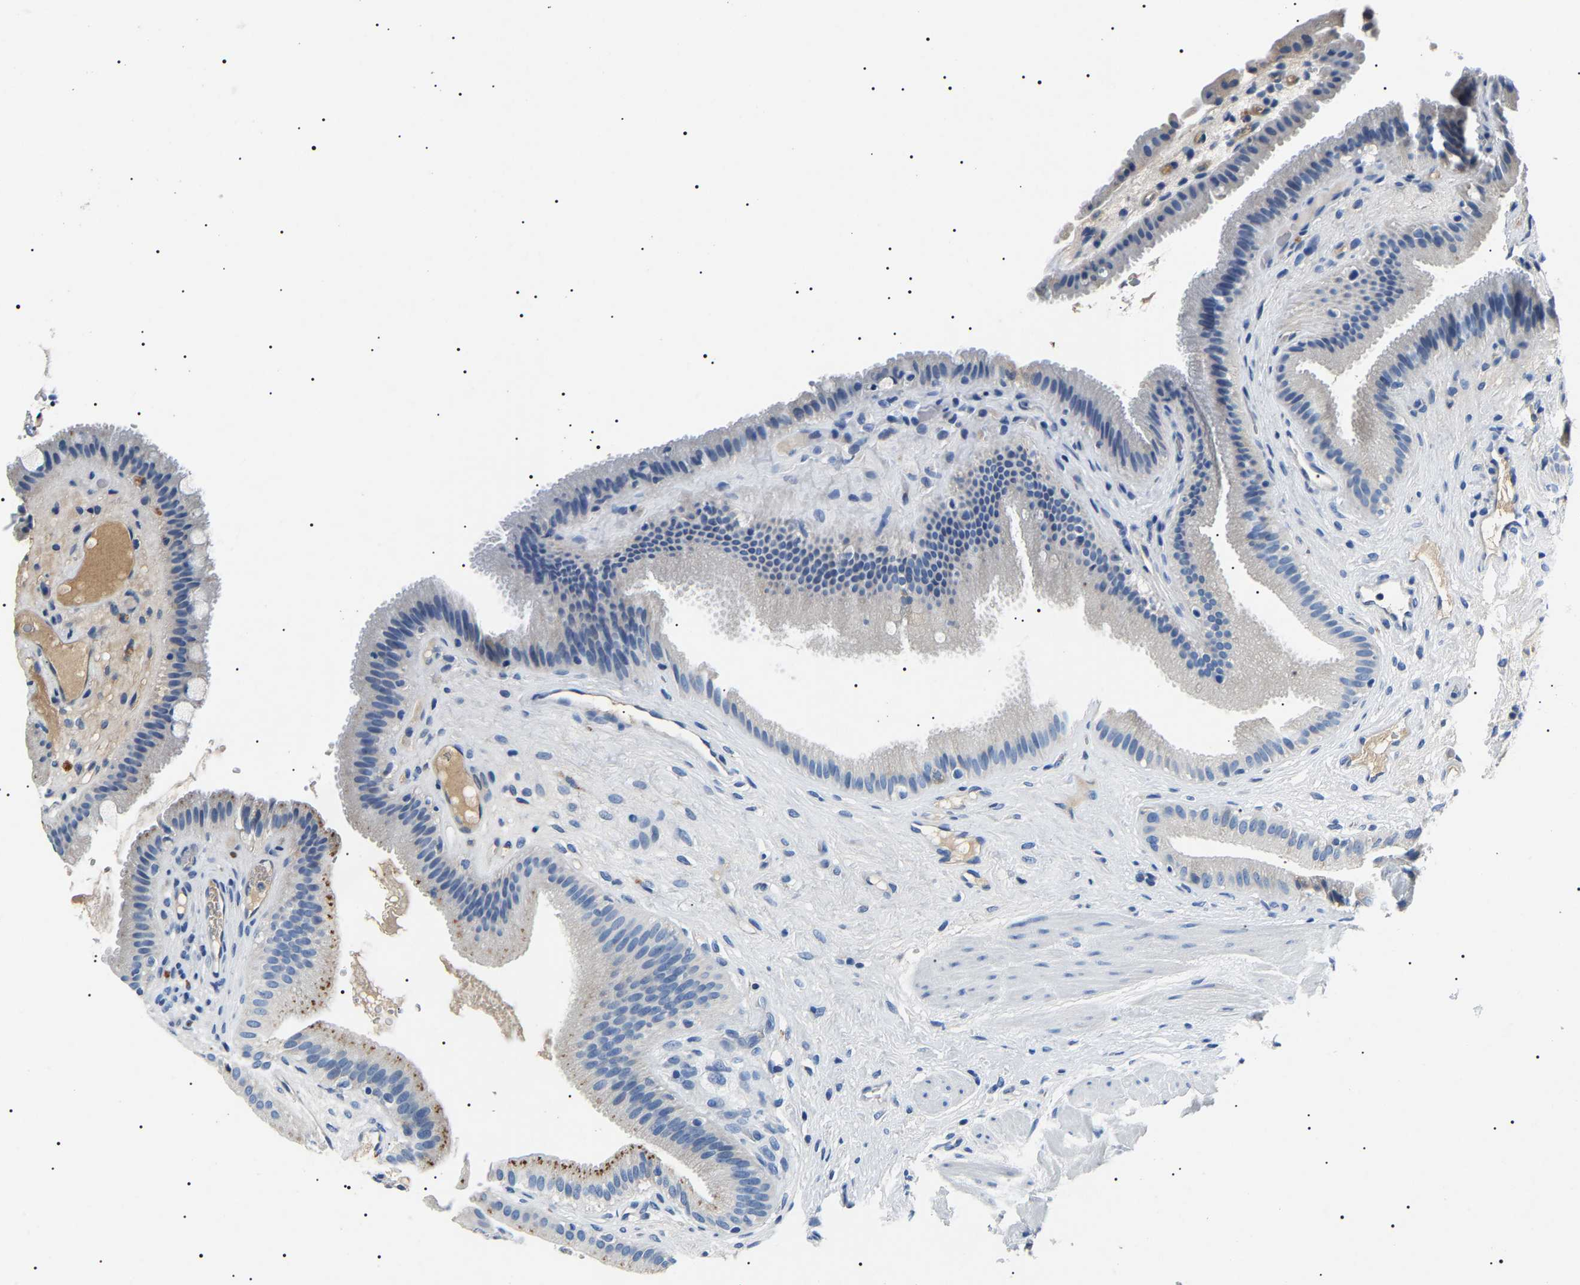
{"staining": {"intensity": "moderate", "quantity": "<25%", "location": "cytoplasmic/membranous"}, "tissue": "gallbladder", "cell_type": "Glandular cells", "image_type": "normal", "snomed": [{"axis": "morphology", "description": "Normal tissue, NOS"}, {"axis": "topography", "description": "Gallbladder"}], "caption": "Approximately <25% of glandular cells in benign human gallbladder display moderate cytoplasmic/membranous protein staining as visualized by brown immunohistochemical staining.", "gene": "KLK15", "patient": {"sex": "male", "age": 49}}